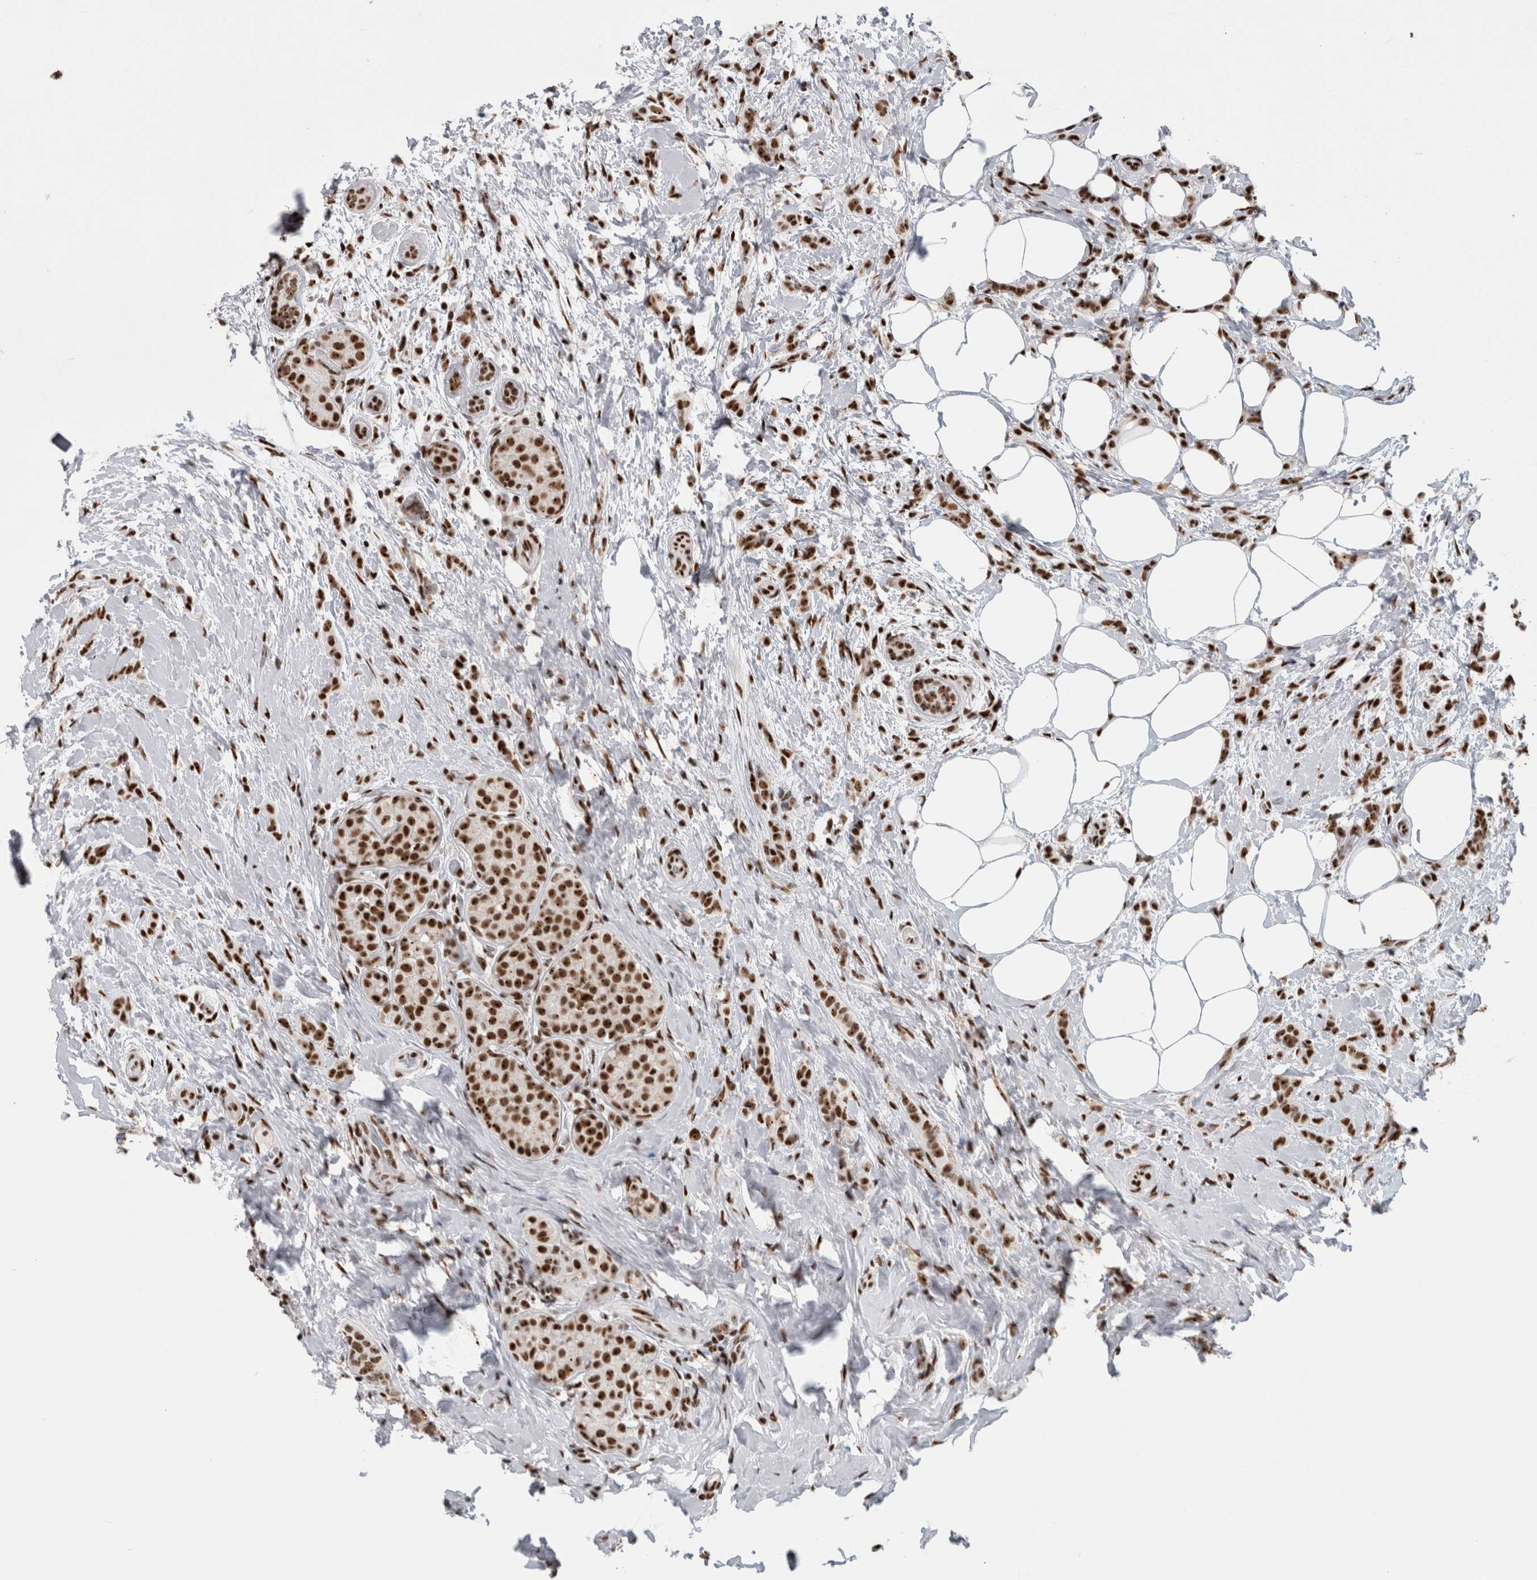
{"staining": {"intensity": "strong", "quantity": ">75%", "location": "nuclear"}, "tissue": "breast cancer", "cell_type": "Tumor cells", "image_type": "cancer", "snomed": [{"axis": "morphology", "description": "Lobular carcinoma, in situ"}, {"axis": "morphology", "description": "Lobular carcinoma"}, {"axis": "topography", "description": "Breast"}], "caption": "This is an image of immunohistochemistry staining of breast cancer (lobular carcinoma), which shows strong staining in the nuclear of tumor cells.", "gene": "NCL", "patient": {"sex": "female", "age": 41}}